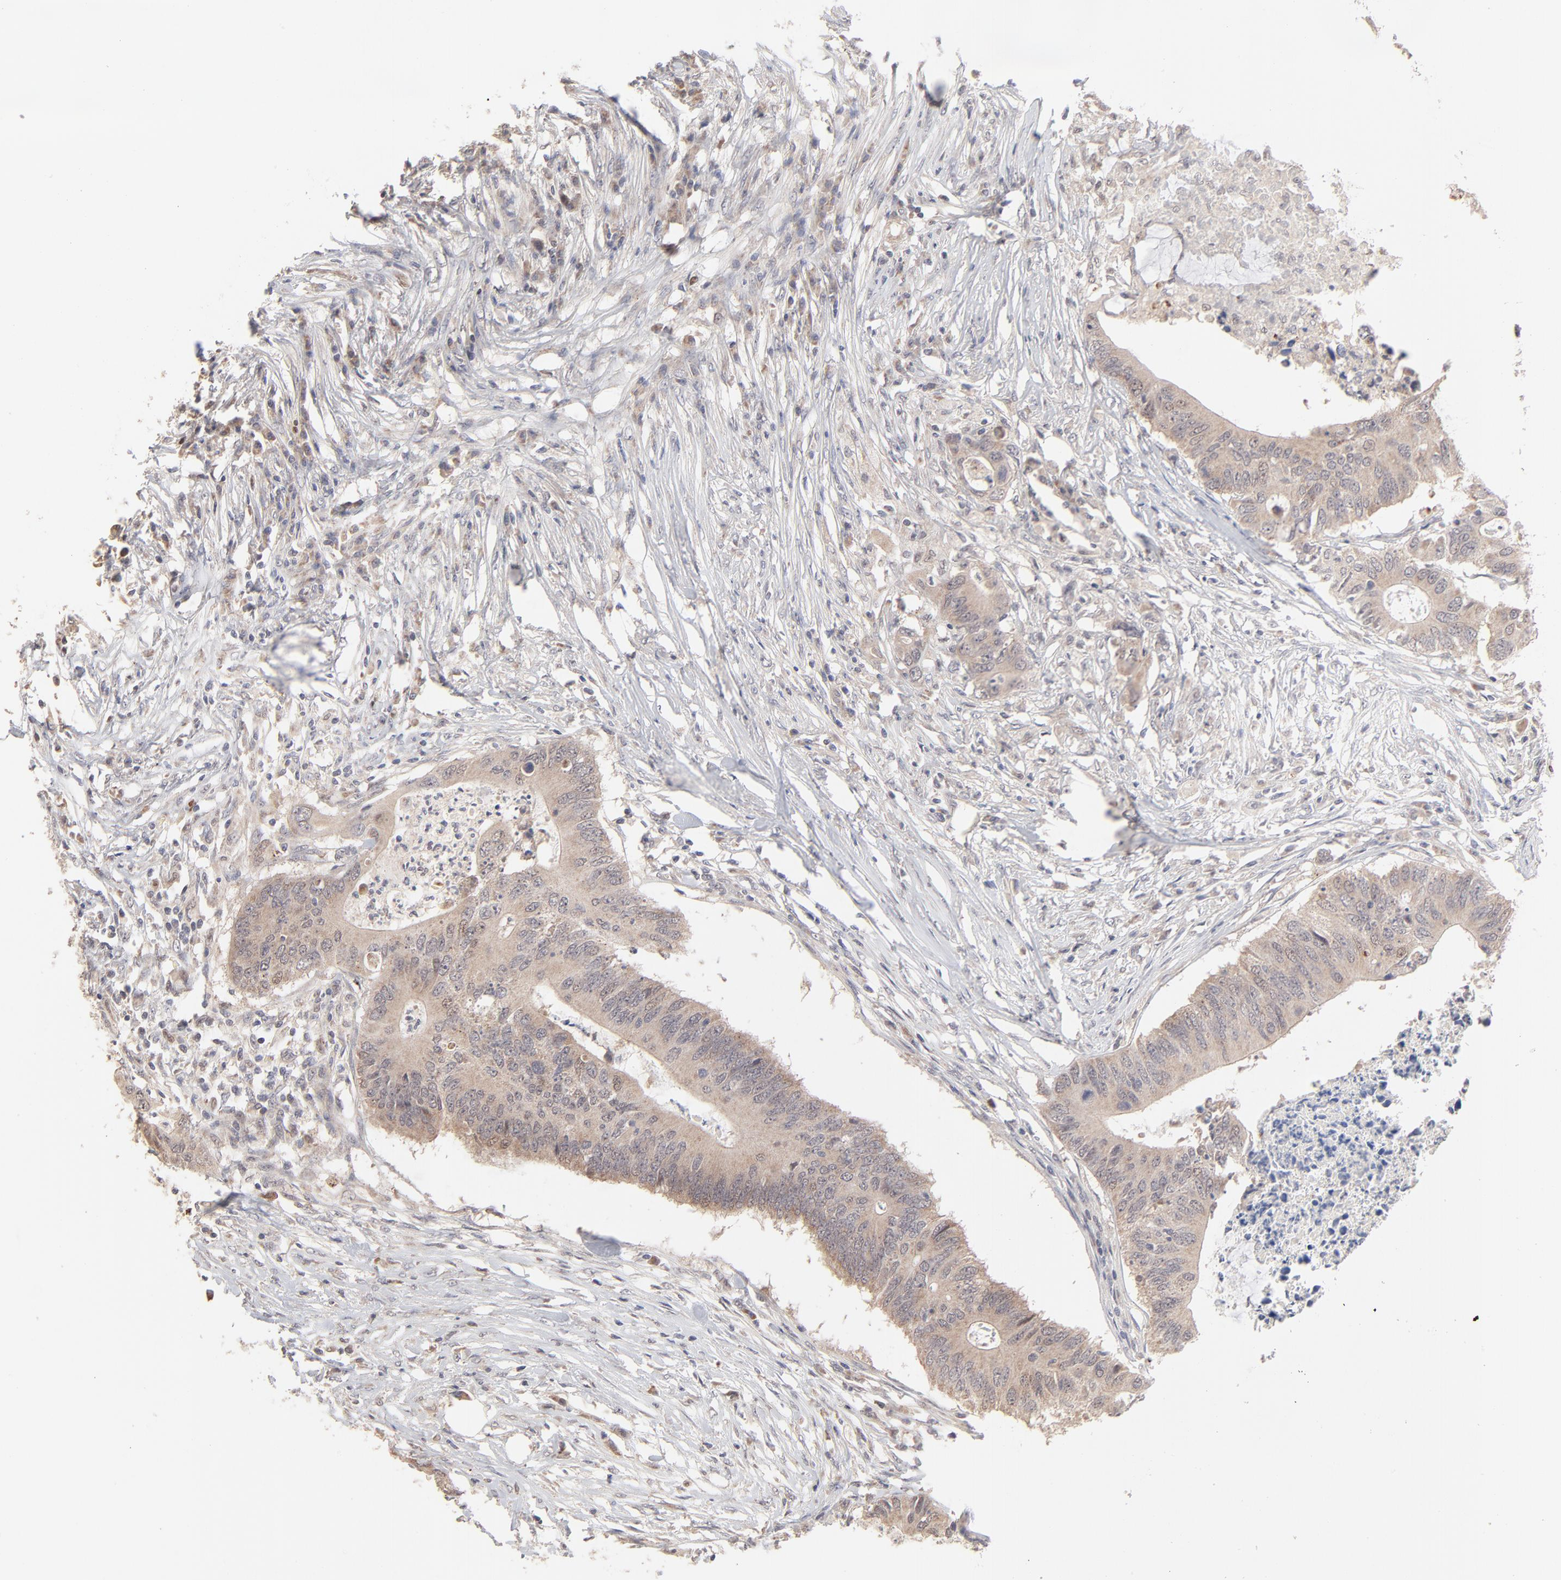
{"staining": {"intensity": "moderate", "quantity": "25%-75%", "location": "cytoplasmic/membranous"}, "tissue": "colorectal cancer", "cell_type": "Tumor cells", "image_type": "cancer", "snomed": [{"axis": "morphology", "description": "Adenocarcinoma, NOS"}, {"axis": "topography", "description": "Colon"}], "caption": "Brown immunohistochemical staining in colorectal cancer shows moderate cytoplasmic/membranous positivity in about 25%-75% of tumor cells.", "gene": "MSL2", "patient": {"sex": "male", "age": 71}}